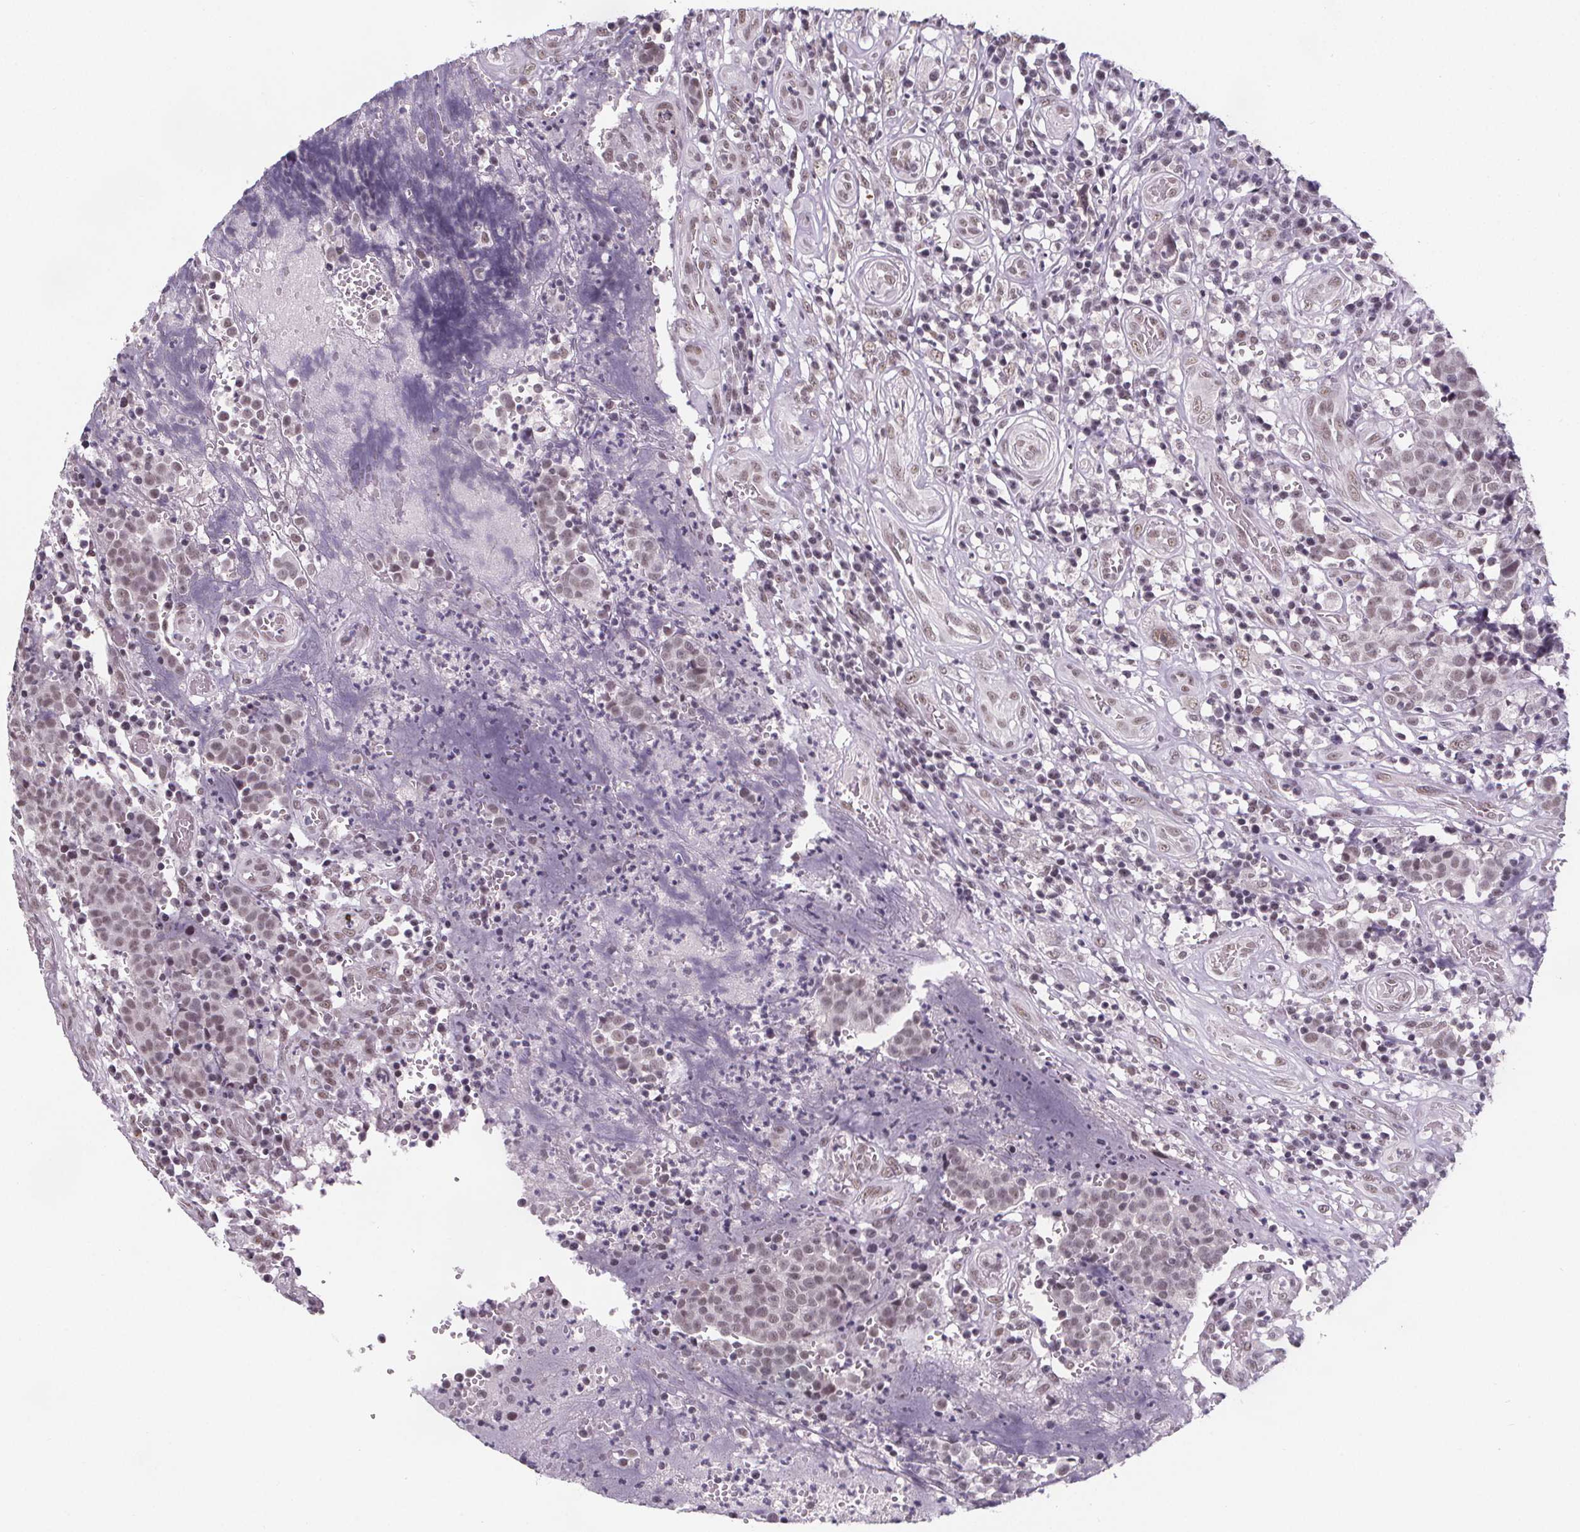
{"staining": {"intensity": "weak", "quantity": ">75%", "location": "nuclear"}, "tissue": "prostate cancer", "cell_type": "Tumor cells", "image_type": "cancer", "snomed": [{"axis": "morphology", "description": "Adenocarcinoma, High grade"}, {"axis": "topography", "description": "Prostate and seminal vesicle, NOS"}], "caption": "Brown immunohistochemical staining in prostate cancer reveals weak nuclear expression in about >75% of tumor cells.", "gene": "ZNF572", "patient": {"sex": "male", "age": 60}}